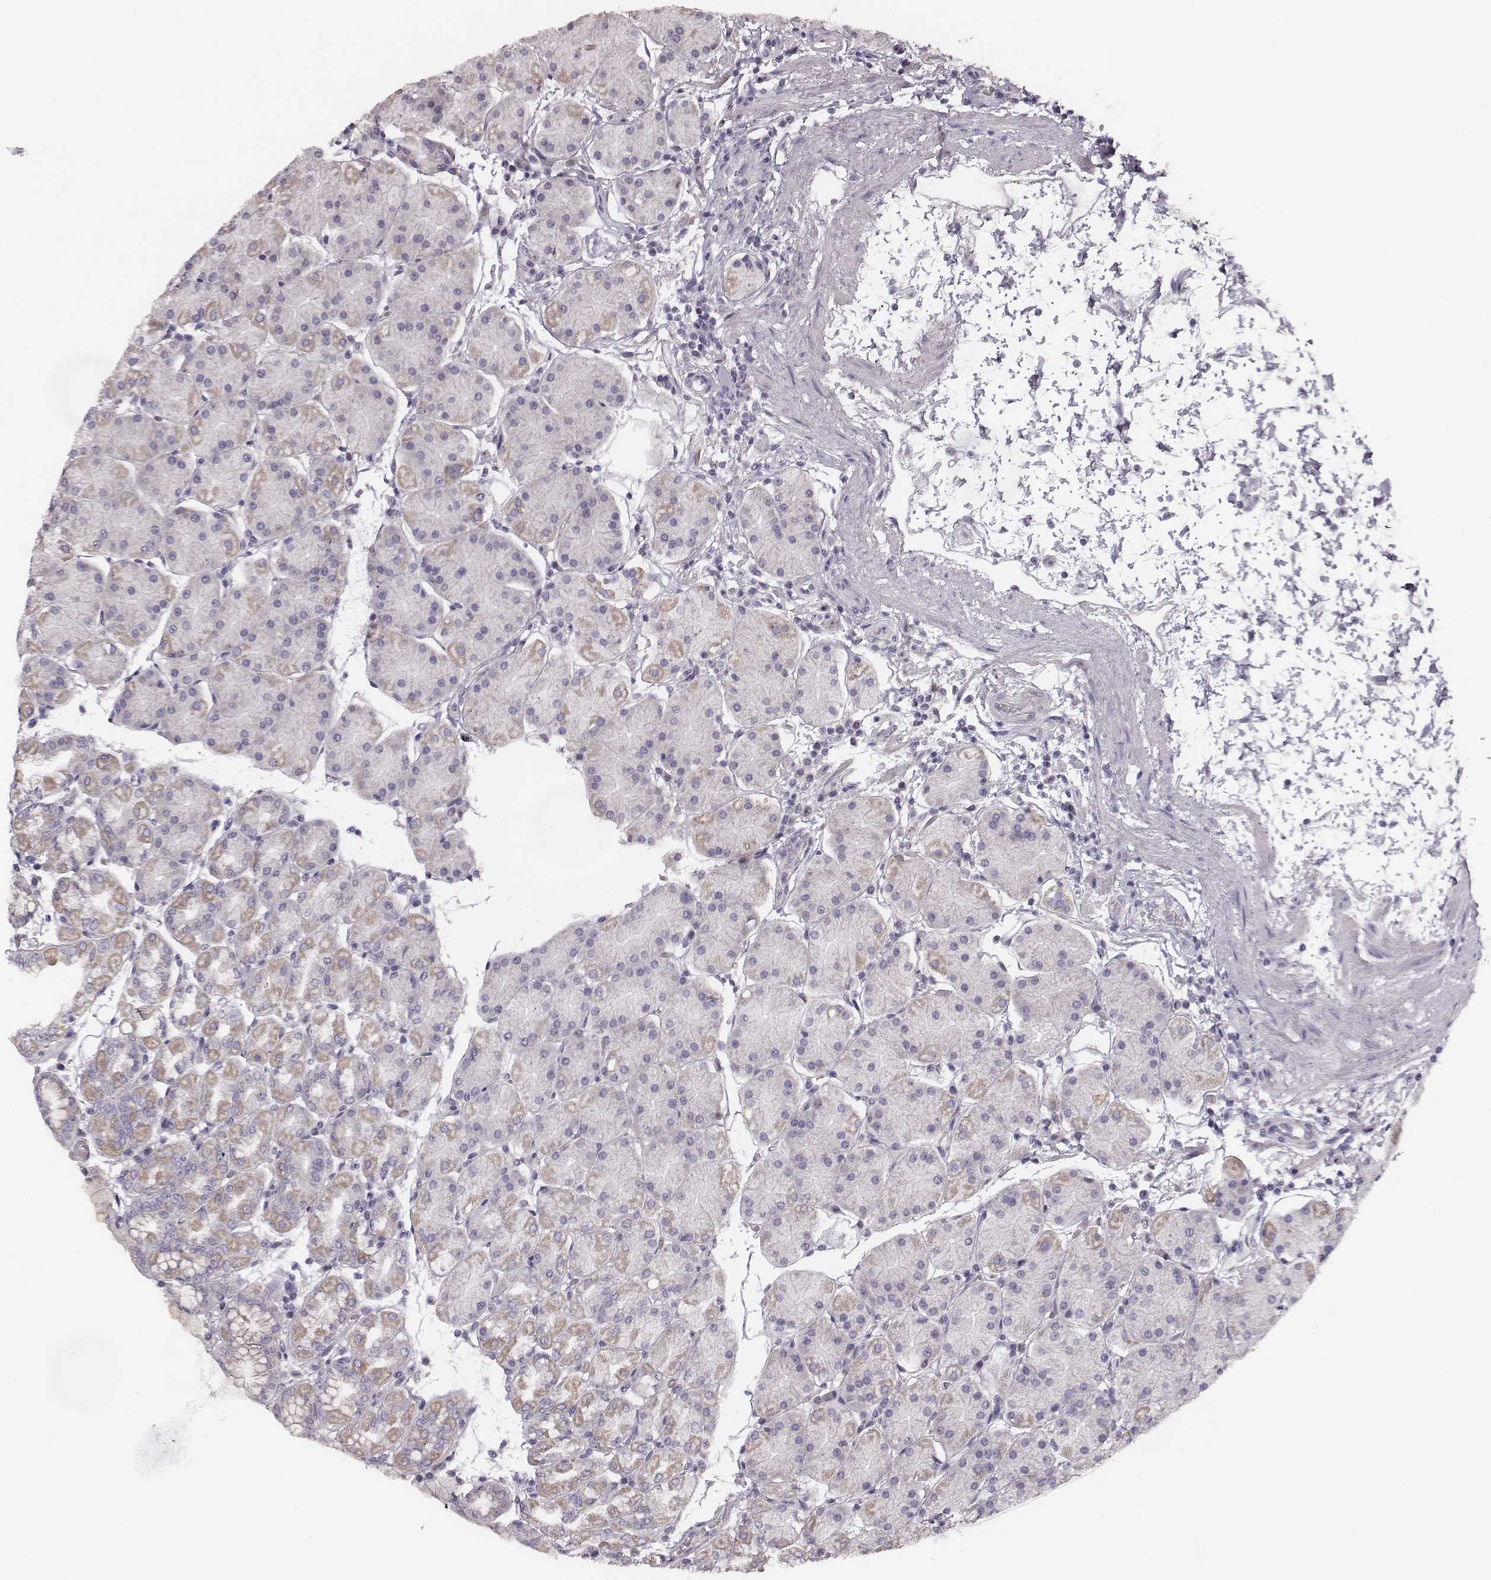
{"staining": {"intensity": "negative", "quantity": "none", "location": "none"}, "tissue": "stomach", "cell_type": "Glandular cells", "image_type": "normal", "snomed": [{"axis": "morphology", "description": "Normal tissue, NOS"}, {"axis": "topography", "description": "Stomach"}], "caption": "An image of stomach stained for a protein displays no brown staining in glandular cells.", "gene": "UBL4B", "patient": {"sex": "male", "age": 54}}